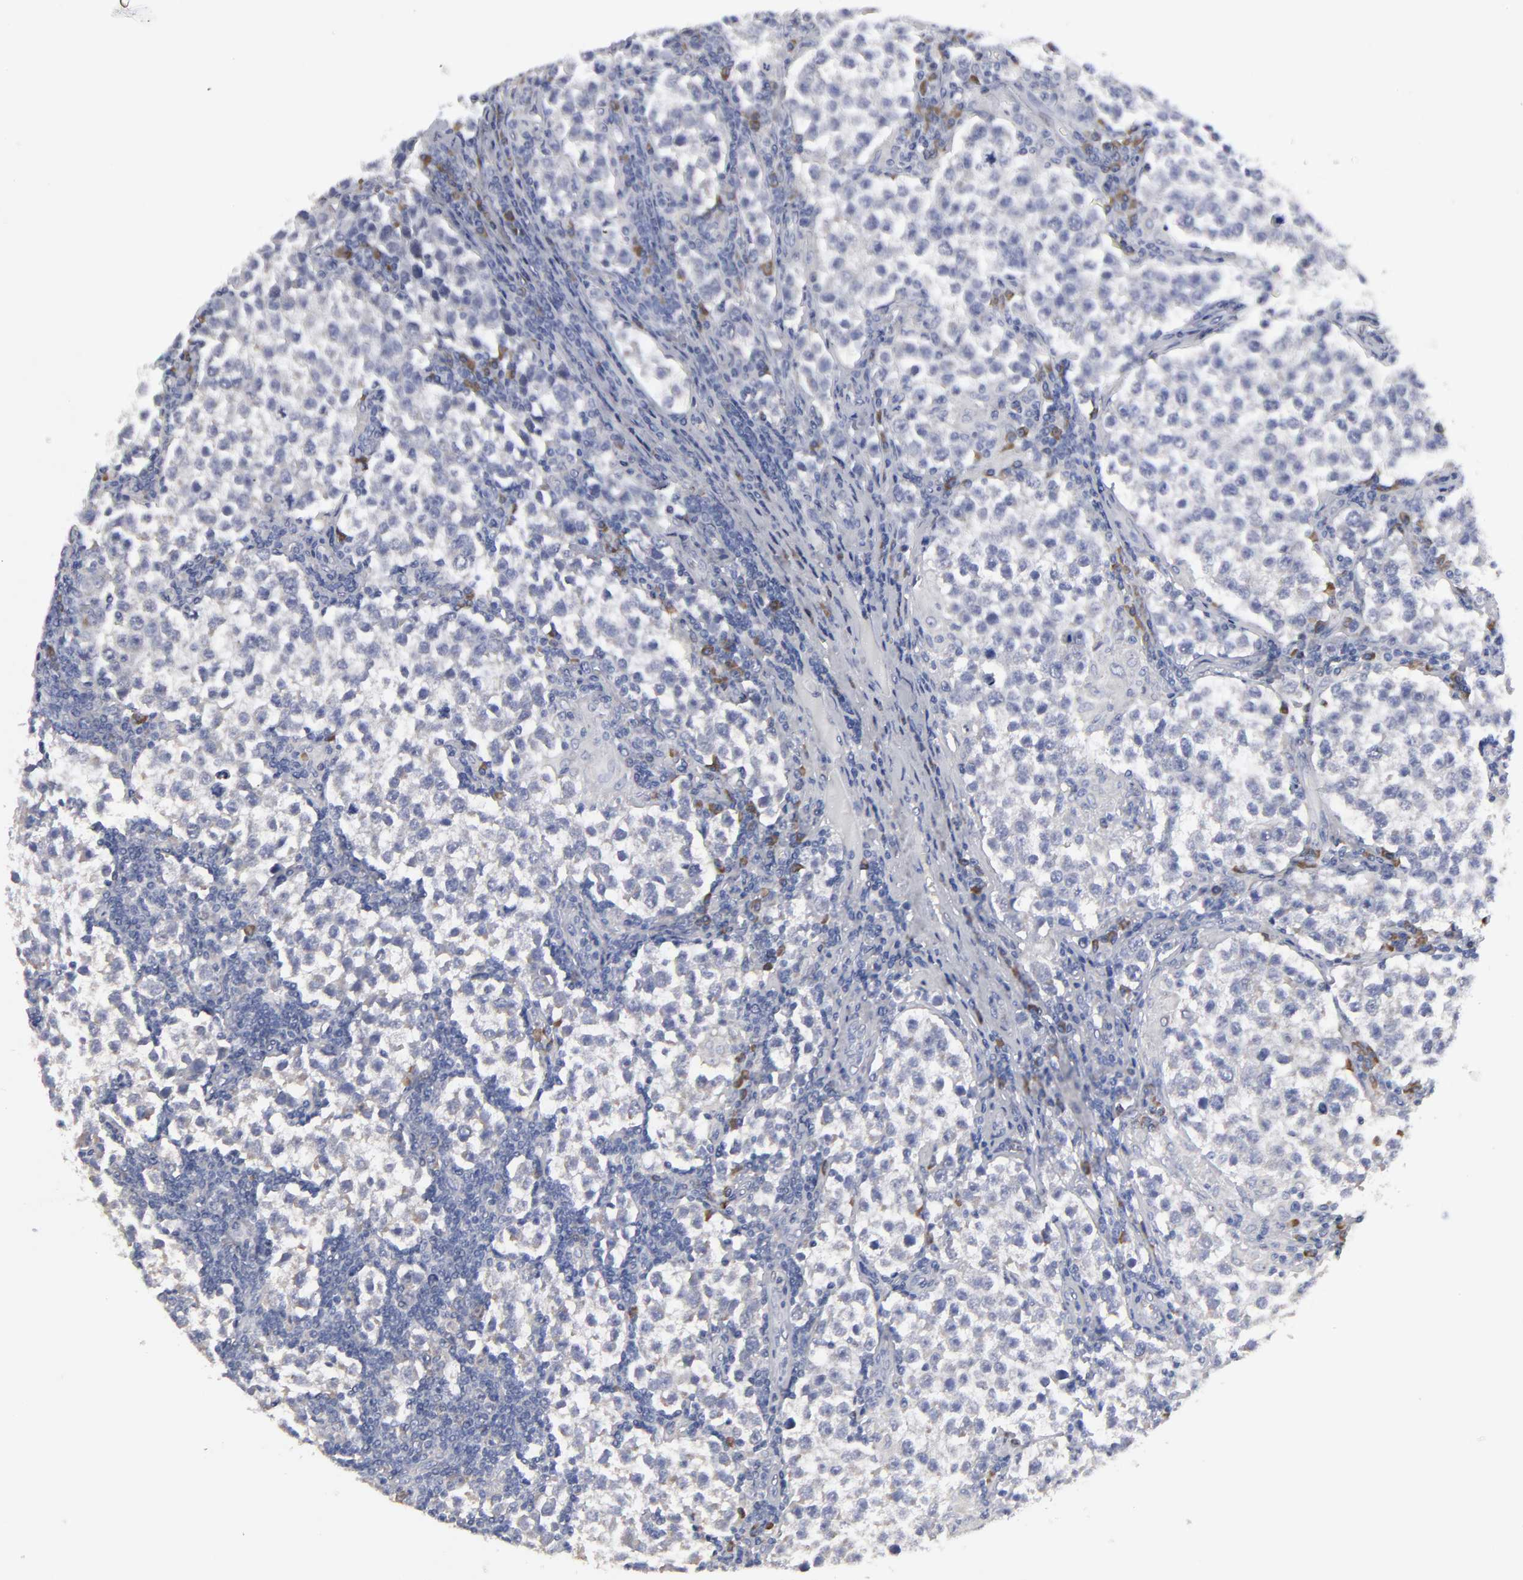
{"staining": {"intensity": "negative", "quantity": "none", "location": "none"}, "tissue": "testis cancer", "cell_type": "Tumor cells", "image_type": "cancer", "snomed": [{"axis": "morphology", "description": "Seminoma, NOS"}, {"axis": "topography", "description": "Testis"}], "caption": "This is an immunohistochemistry image of testis cancer. There is no positivity in tumor cells.", "gene": "CCDC80", "patient": {"sex": "male", "age": 36}}